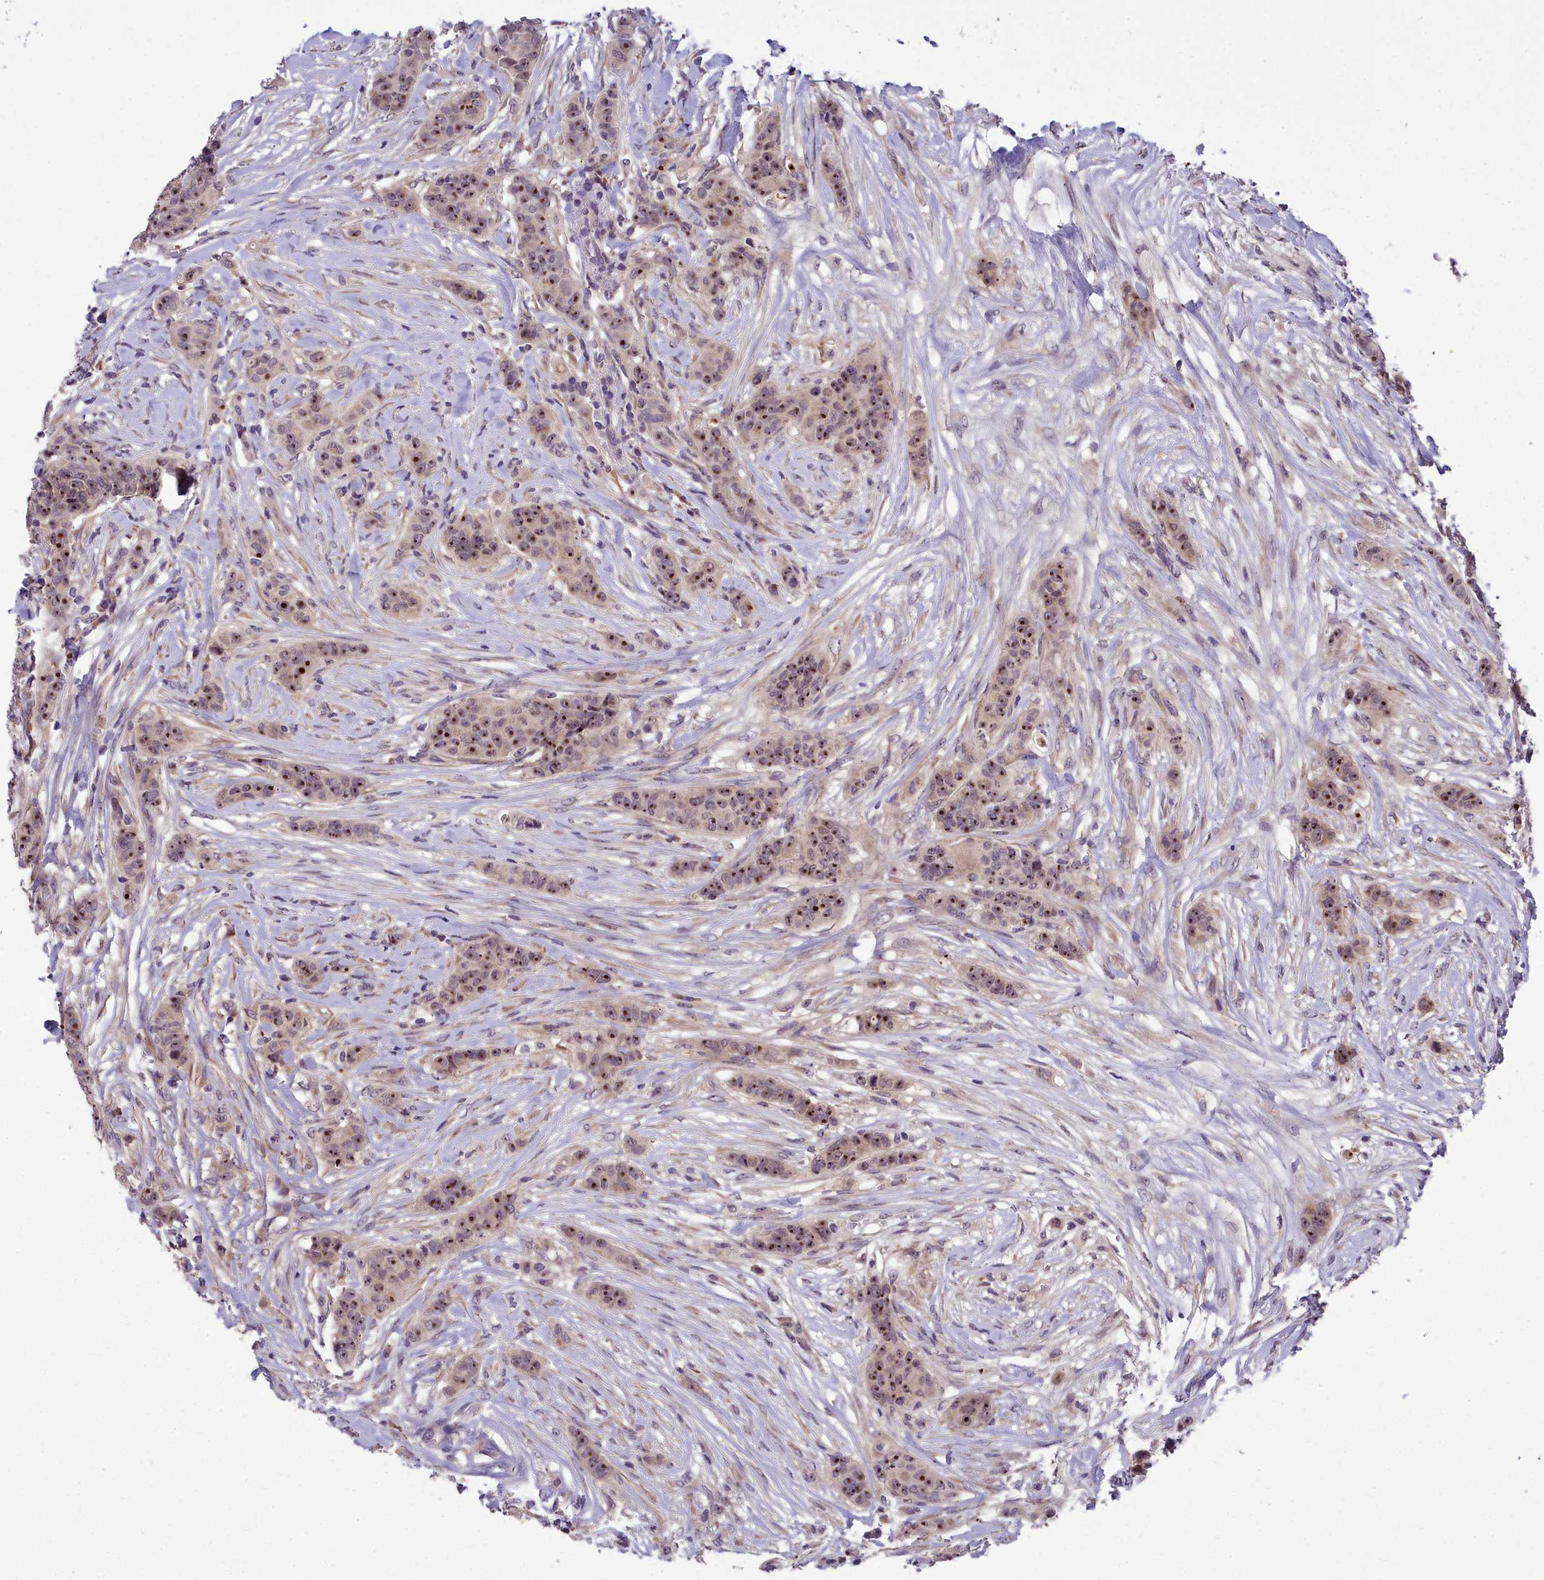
{"staining": {"intensity": "moderate", "quantity": ">75%", "location": "nuclear"}, "tissue": "breast cancer", "cell_type": "Tumor cells", "image_type": "cancer", "snomed": [{"axis": "morphology", "description": "Duct carcinoma"}, {"axis": "topography", "description": "Breast"}], "caption": "Immunohistochemistry of human breast cancer (intraductal carcinoma) demonstrates medium levels of moderate nuclear expression in about >75% of tumor cells.", "gene": "ZNF333", "patient": {"sex": "female", "age": 40}}